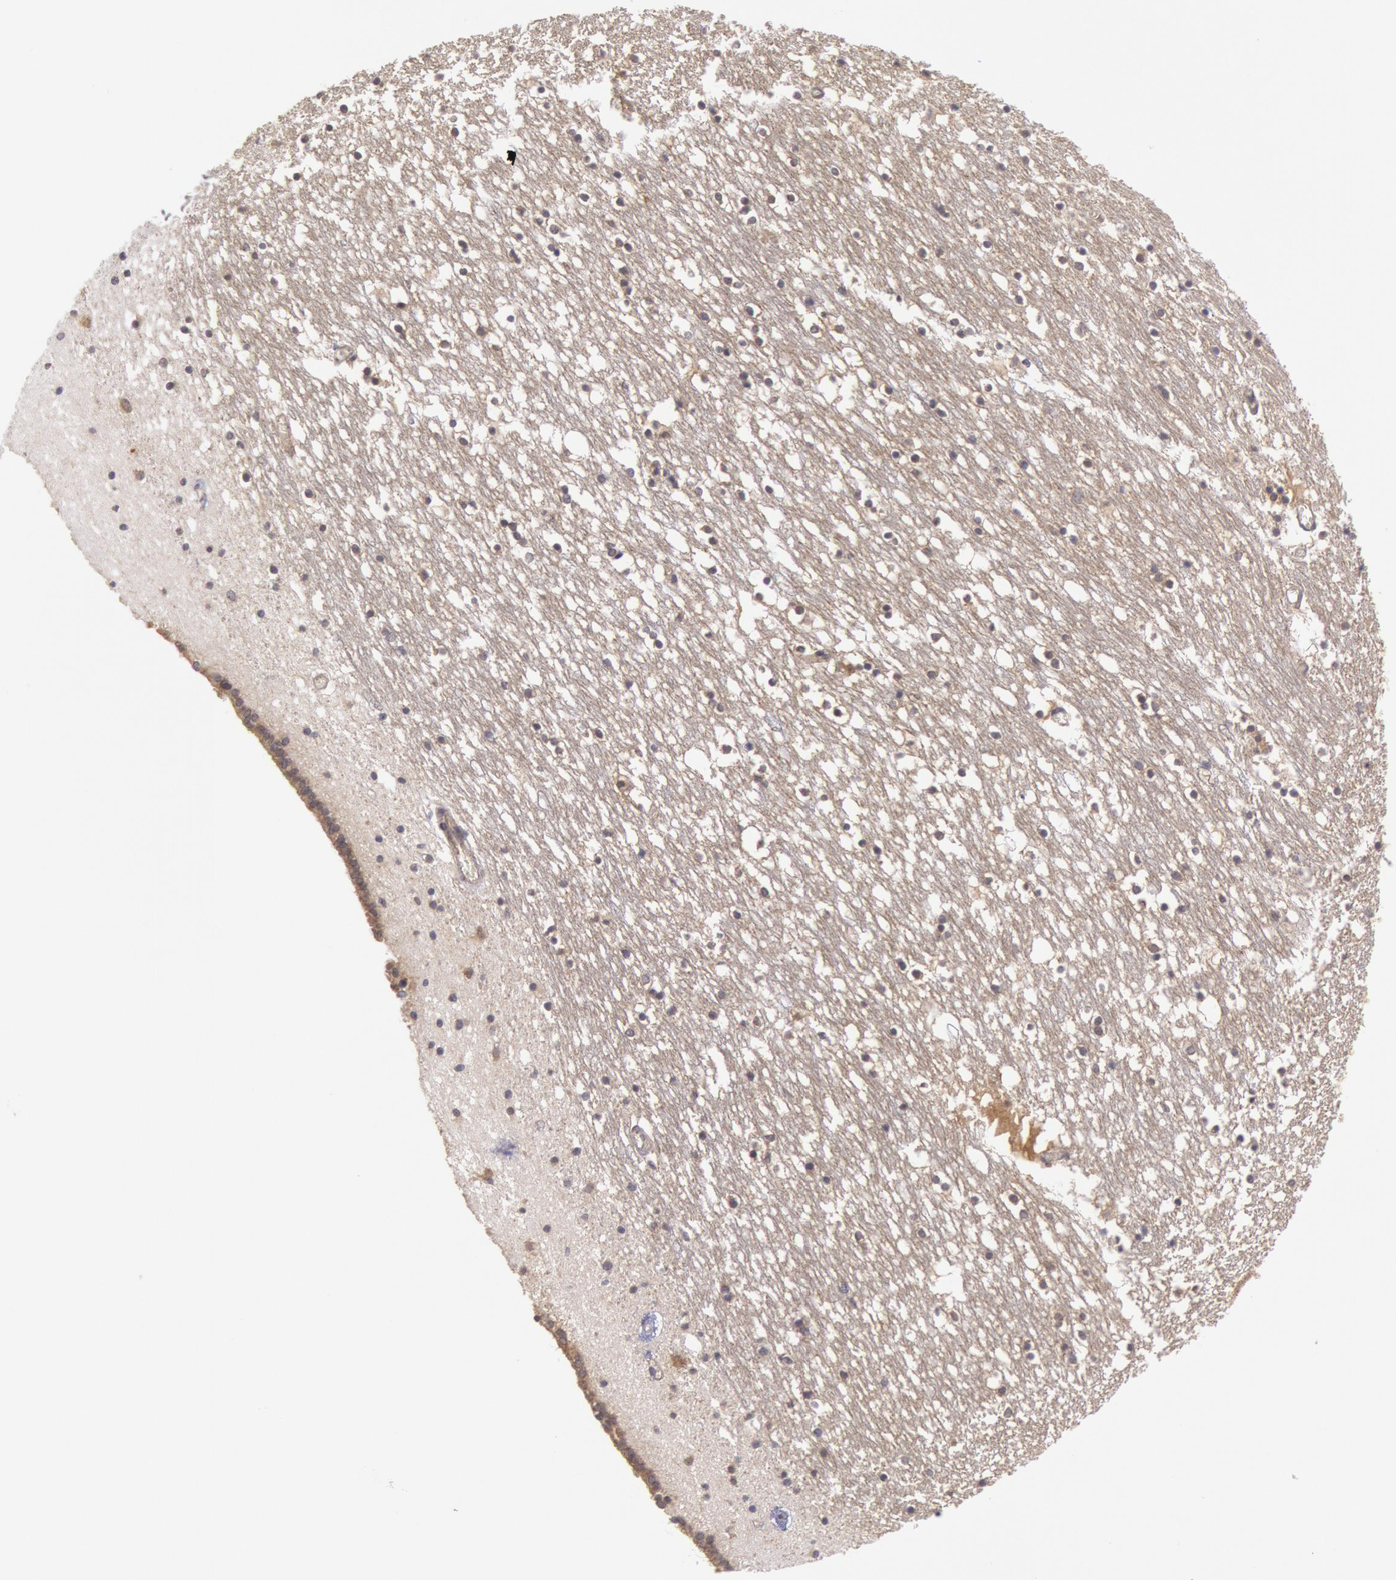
{"staining": {"intensity": "negative", "quantity": "none", "location": "none"}, "tissue": "caudate", "cell_type": "Glial cells", "image_type": "normal", "snomed": [{"axis": "morphology", "description": "Normal tissue, NOS"}, {"axis": "topography", "description": "Lateral ventricle wall"}], "caption": "High magnification brightfield microscopy of normal caudate stained with DAB (brown) and counterstained with hematoxylin (blue): glial cells show no significant staining. (DAB immunohistochemistry (IHC) with hematoxylin counter stain).", "gene": "BRAF", "patient": {"sex": "male", "age": 45}}